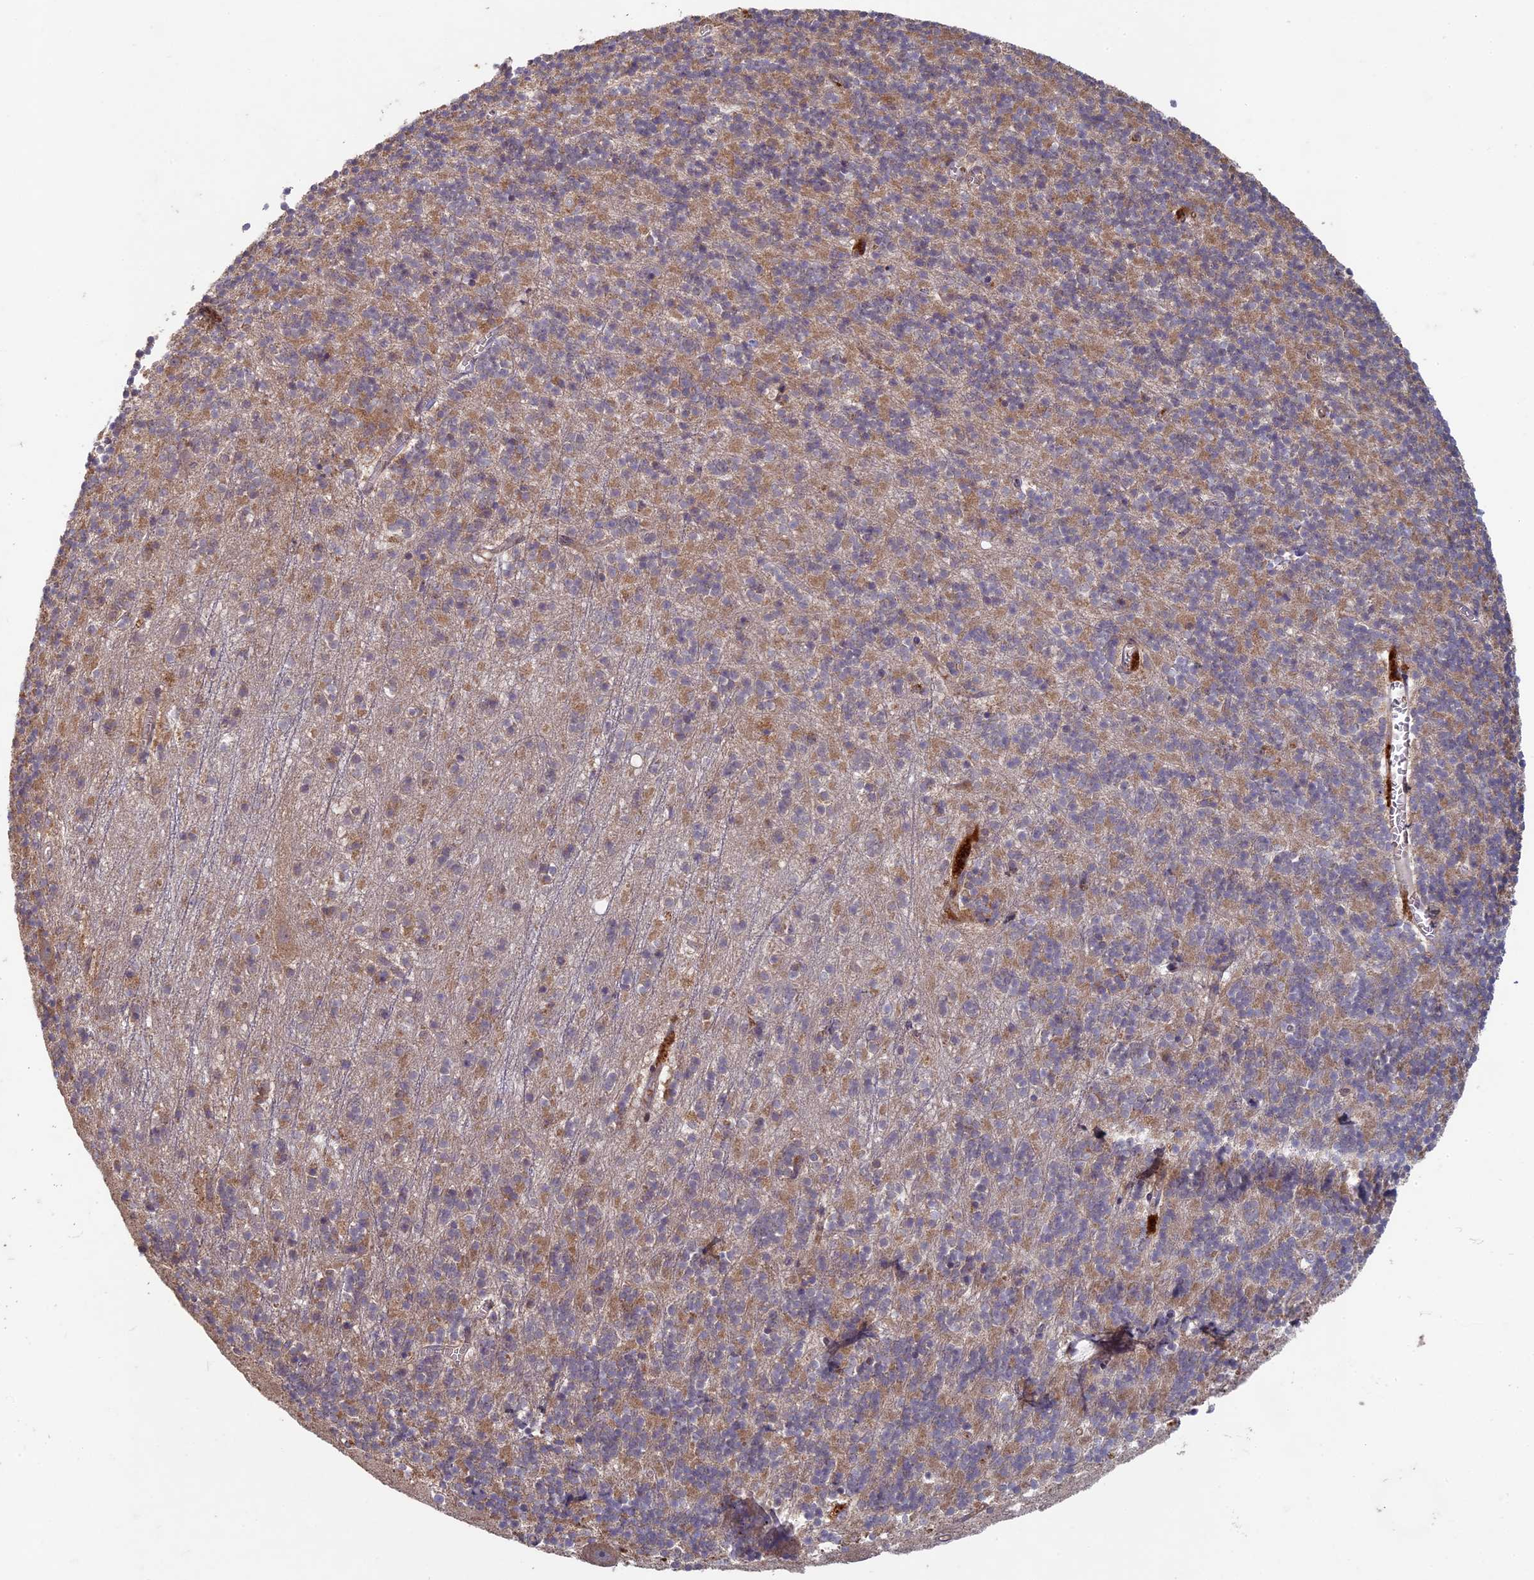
{"staining": {"intensity": "moderate", "quantity": "25%-75%", "location": "cytoplasmic/membranous"}, "tissue": "cerebellum", "cell_type": "Cells in granular layer", "image_type": "normal", "snomed": [{"axis": "morphology", "description": "Normal tissue, NOS"}, {"axis": "topography", "description": "Cerebellum"}], "caption": "Immunohistochemical staining of unremarkable human cerebellum shows moderate cytoplasmic/membranous protein positivity in approximately 25%-75% of cells in granular layer. (Stains: DAB (3,3'-diaminobenzidine) in brown, nuclei in blue, Microscopy: brightfield microscopy at high magnification).", "gene": "RCCD1", "patient": {"sex": "male", "age": 54}}